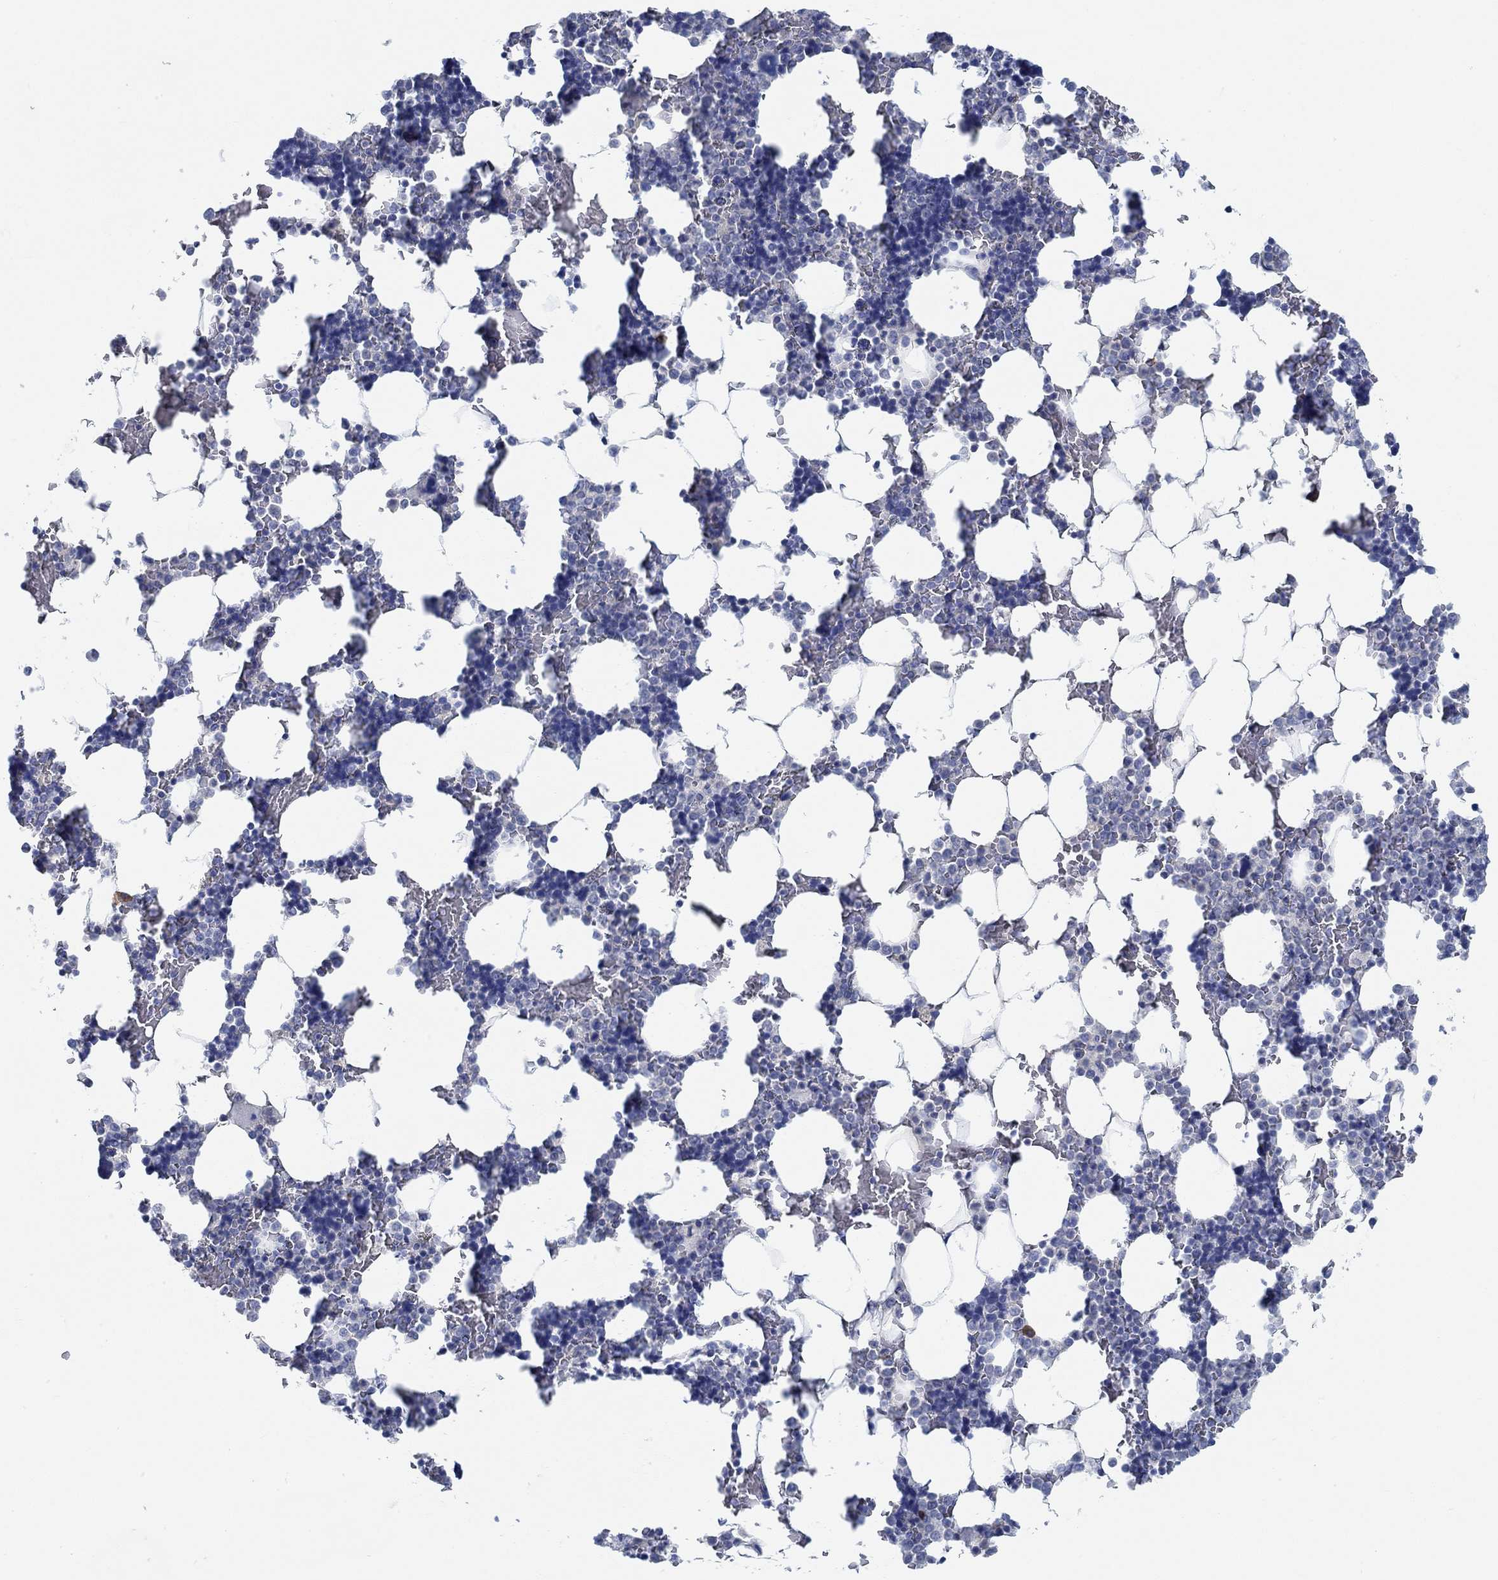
{"staining": {"intensity": "negative", "quantity": "none", "location": "none"}, "tissue": "bone marrow", "cell_type": "Hematopoietic cells", "image_type": "normal", "snomed": [{"axis": "morphology", "description": "Normal tissue, NOS"}, {"axis": "topography", "description": "Bone marrow"}], "caption": "Hematopoietic cells are negative for brown protein staining in benign bone marrow. (Stains: DAB immunohistochemistry (IHC) with hematoxylin counter stain, Microscopy: brightfield microscopy at high magnification).", "gene": "TEKT4", "patient": {"sex": "male", "age": 51}}